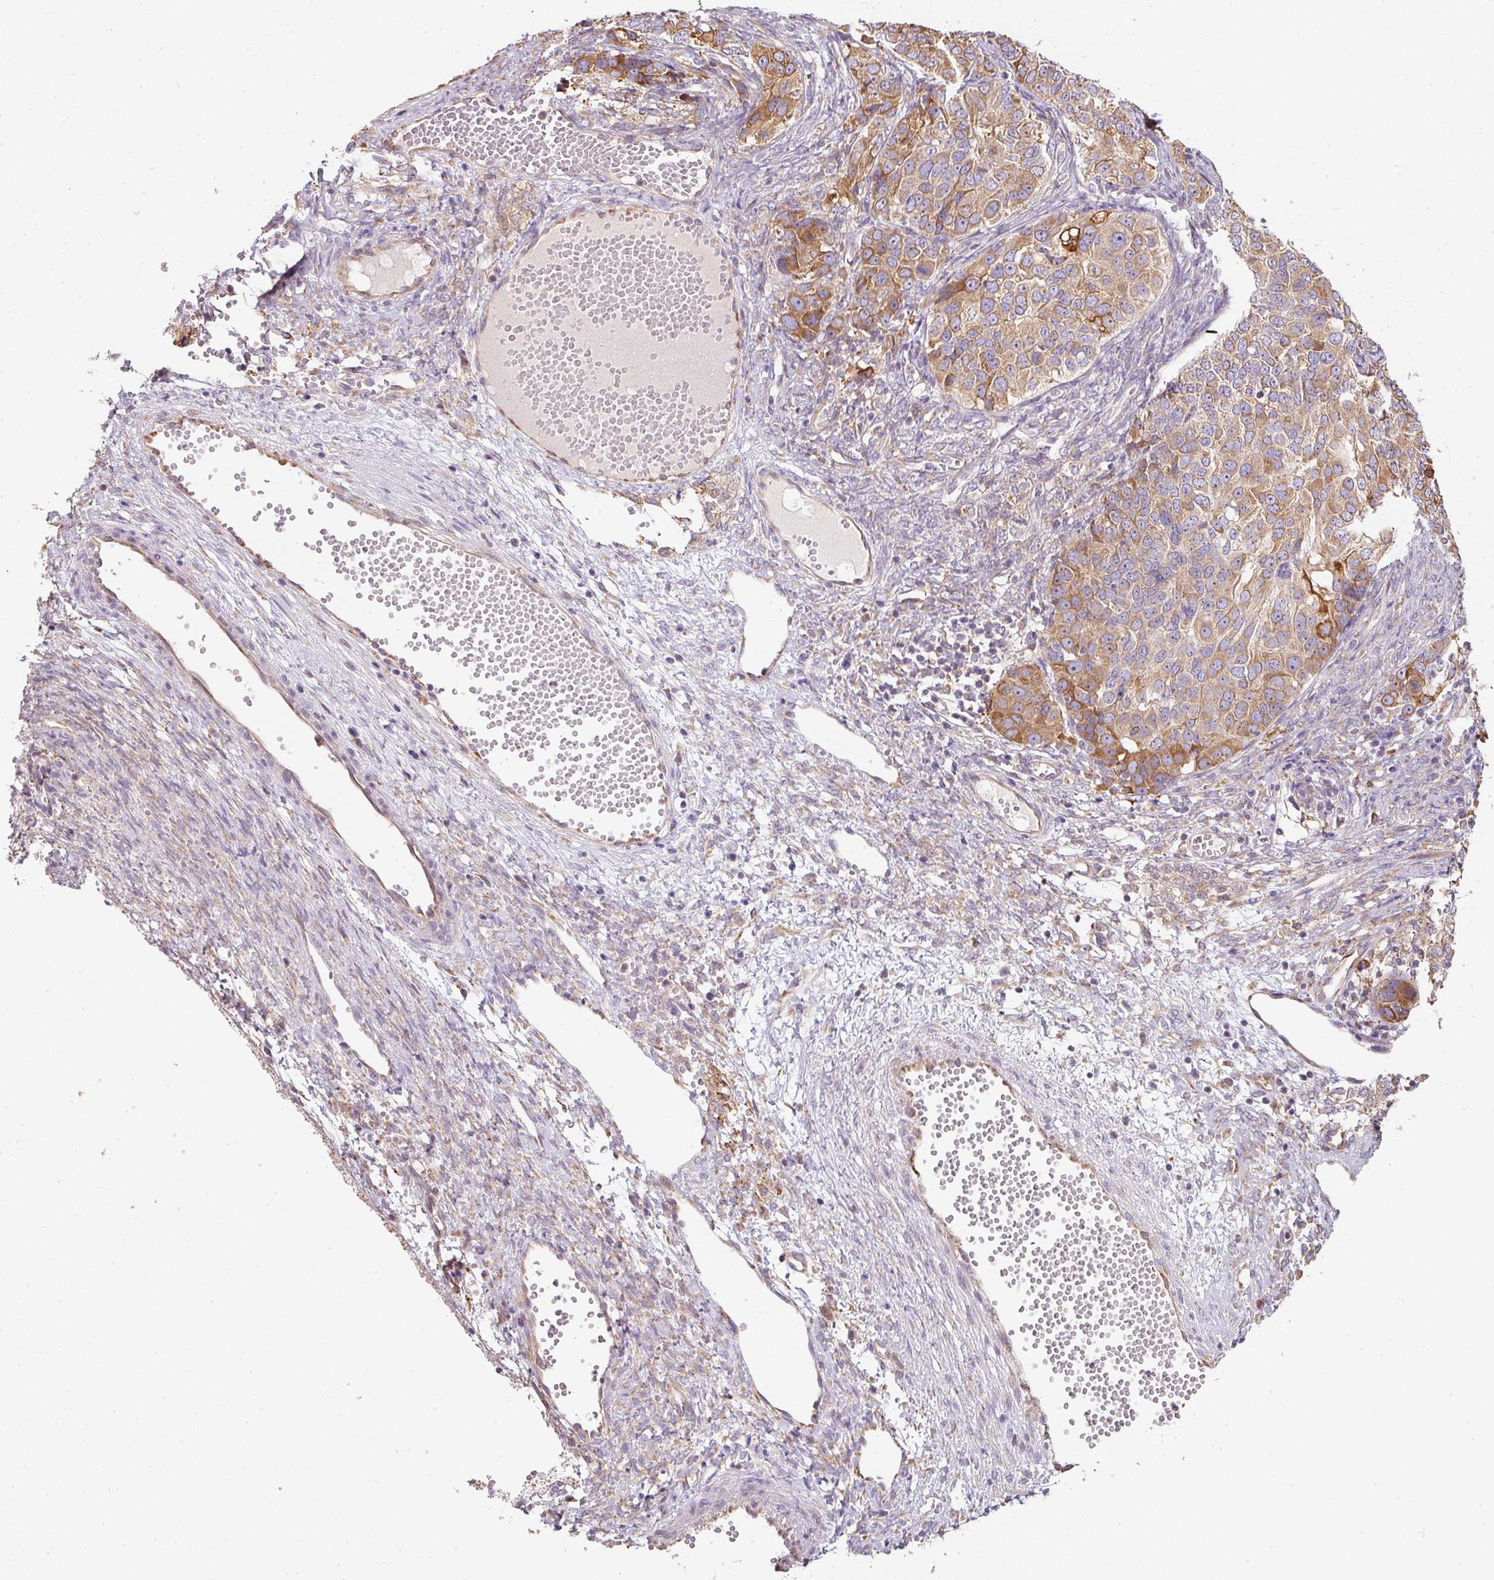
{"staining": {"intensity": "moderate", "quantity": ">75%", "location": "cytoplasmic/membranous"}, "tissue": "ovarian cancer", "cell_type": "Tumor cells", "image_type": "cancer", "snomed": [{"axis": "morphology", "description": "Carcinoma, endometroid"}, {"axis": "topography", "description": "Ovary"}], "caption": "The image reveals staining of ovarian endometroid carcinoma, revealing moderate cytoplasmic/membranous protein staining (brown color) within tumor cells.", "gene": "MORN4", "patient": {"sex": "female", "age": 51}}